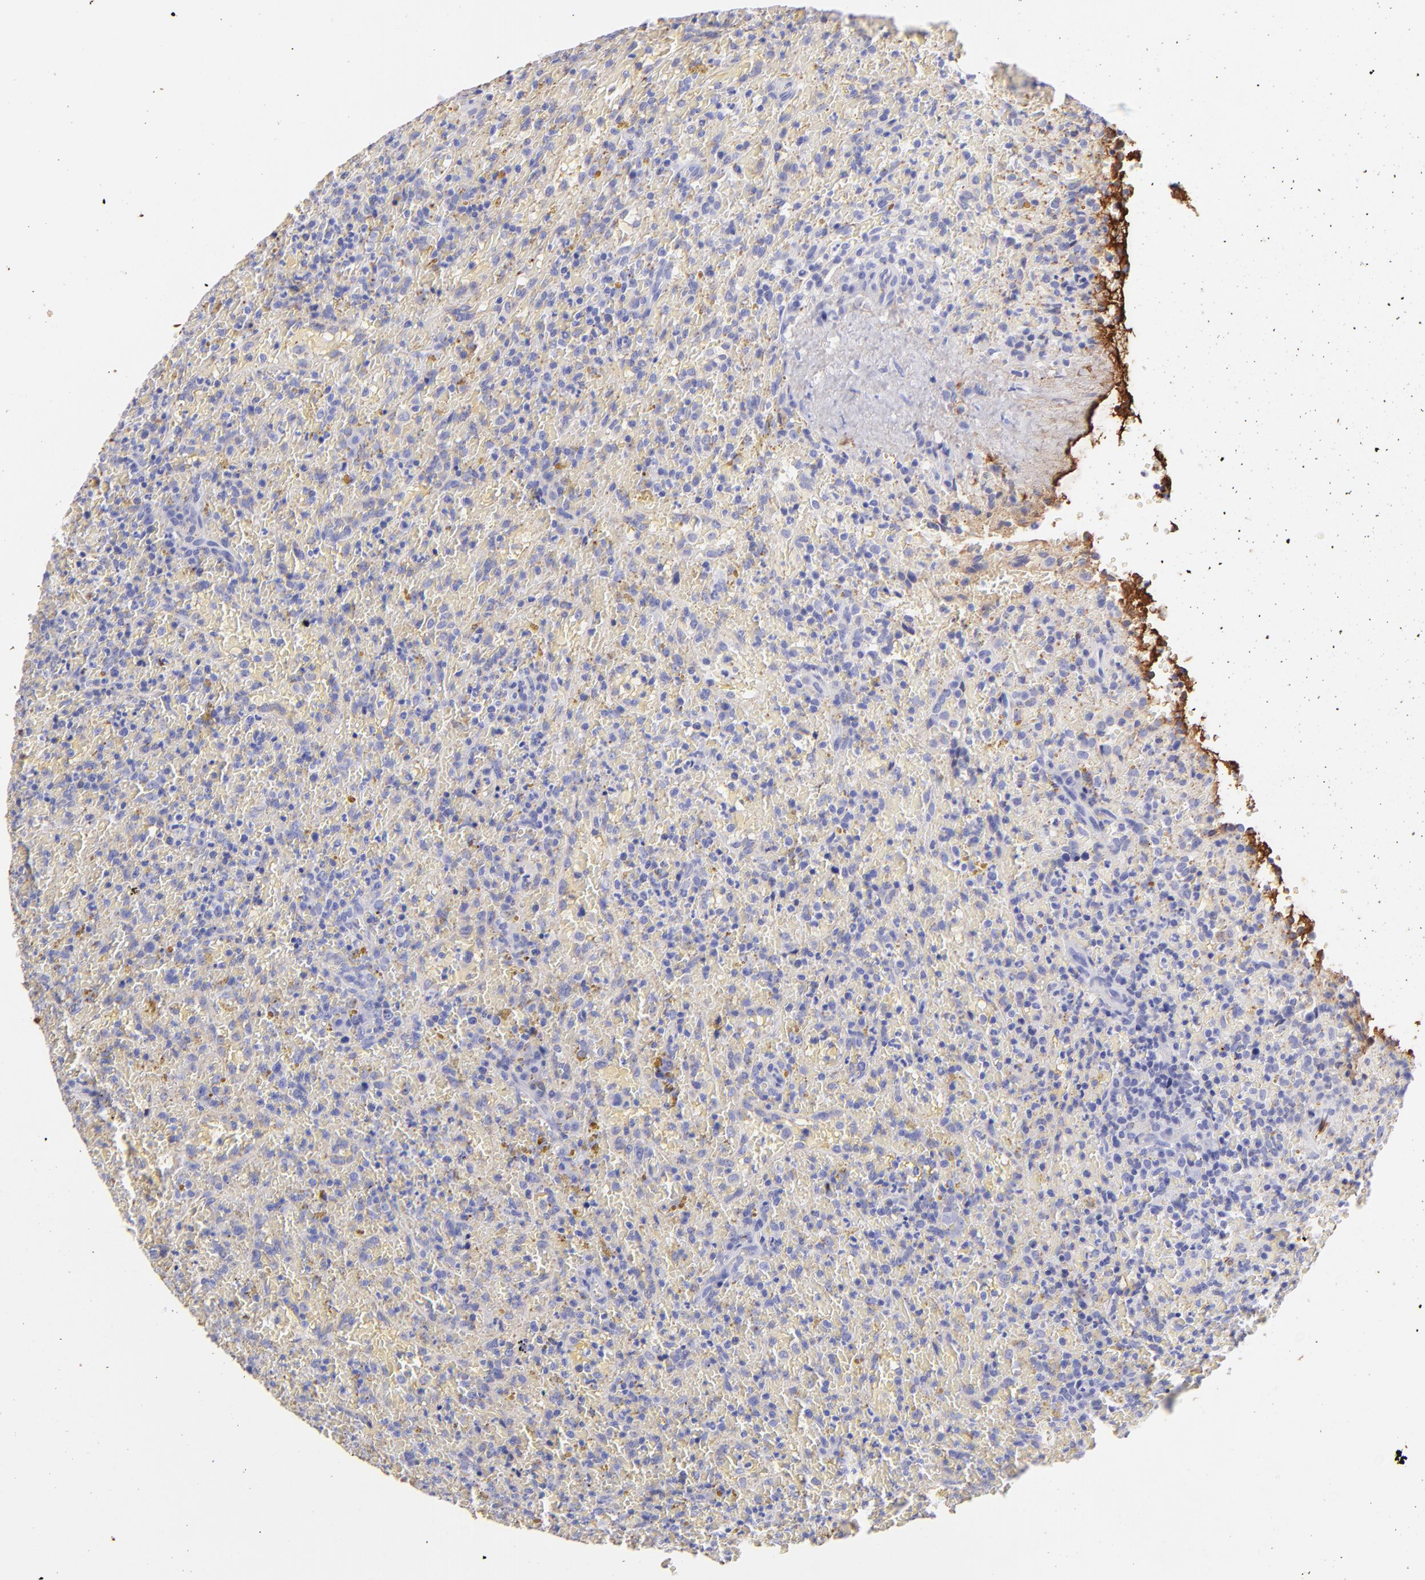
{"staining": {"intensity": "negative", "quantity": "none", "location": "none"}, "tissue": "lymphoma", "cell_type": "Tumor cells", "image_type": "cancer", "snomed": [{"axis": "morphology", "description": "Malignant lymphoma, non-Hodgkin's type, High grade"}, {"axis": "topography", "description": "Spleen"}, {"axis": "topography", "description": "Lymph node"}], "caption": "This micrograph is of malignant lymphoma, non-Hodgkin's type (high-grade) stained with immunohistochemistry to label a protein in brown with the nuclei are counter-stained blue. There is no expression in tumor cells.", "gene": "FGB", "patient": {"sex": "female", "age": 70}}